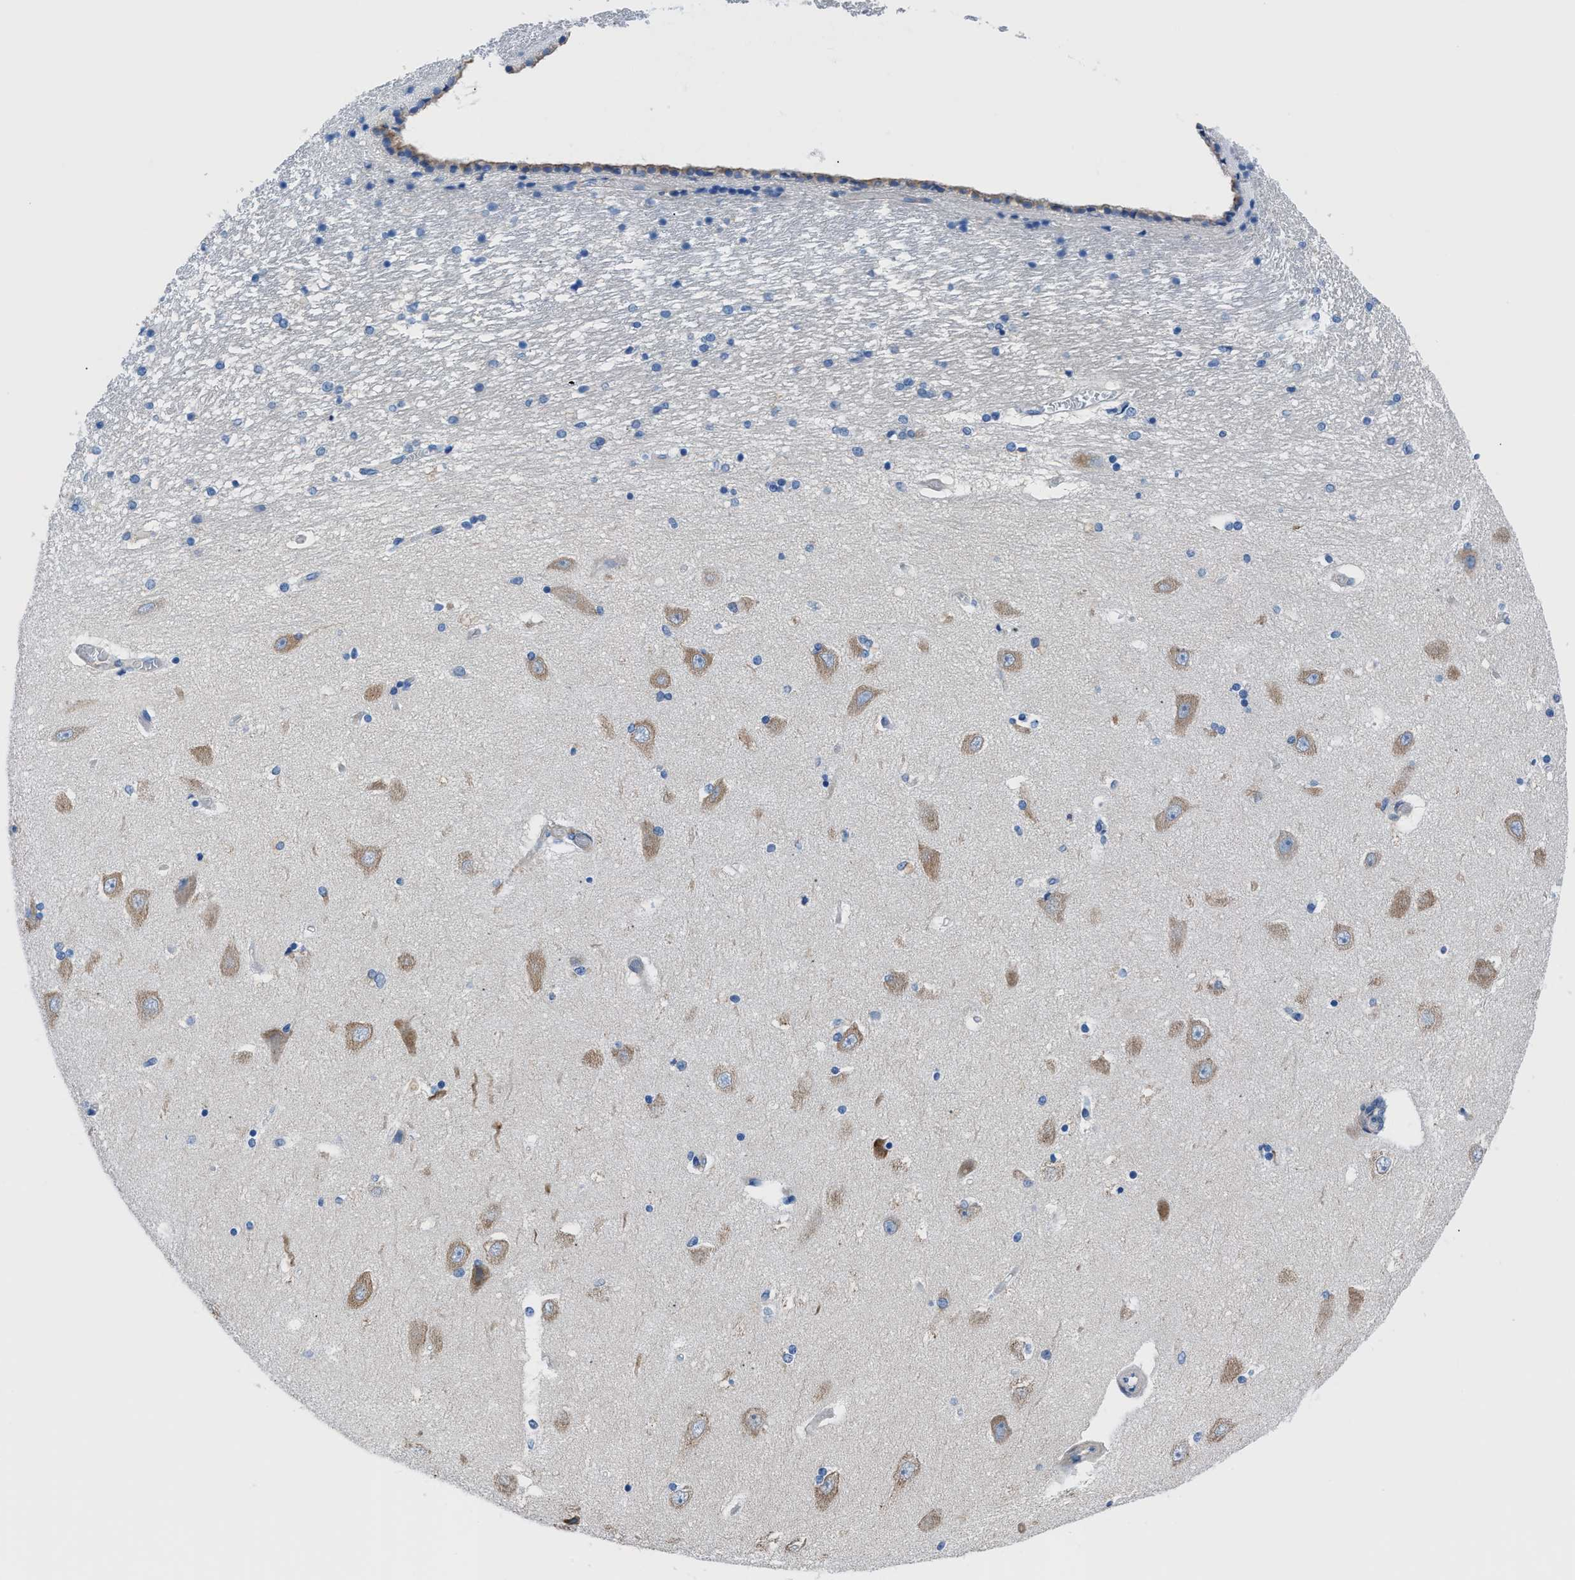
{"staining": {"intensity": "negative", "quantity": "none", "location": "none"}, "tissue": "hippocampus", "cell_type": "Glial cells", "image_type": "normal", "snomed": [{"axis": "morphology", "description": "Normal tissue, NOS"}, {"axis": "topography", "description": "Hippocampus"}], "caption": "Immunohistochemical staining of benign human hippocampus displays no significant positivity in glial cells. Nuclei are stained in blue.", "gene": "ITPR1", "patient": {"sex": "female", "age": 54}}